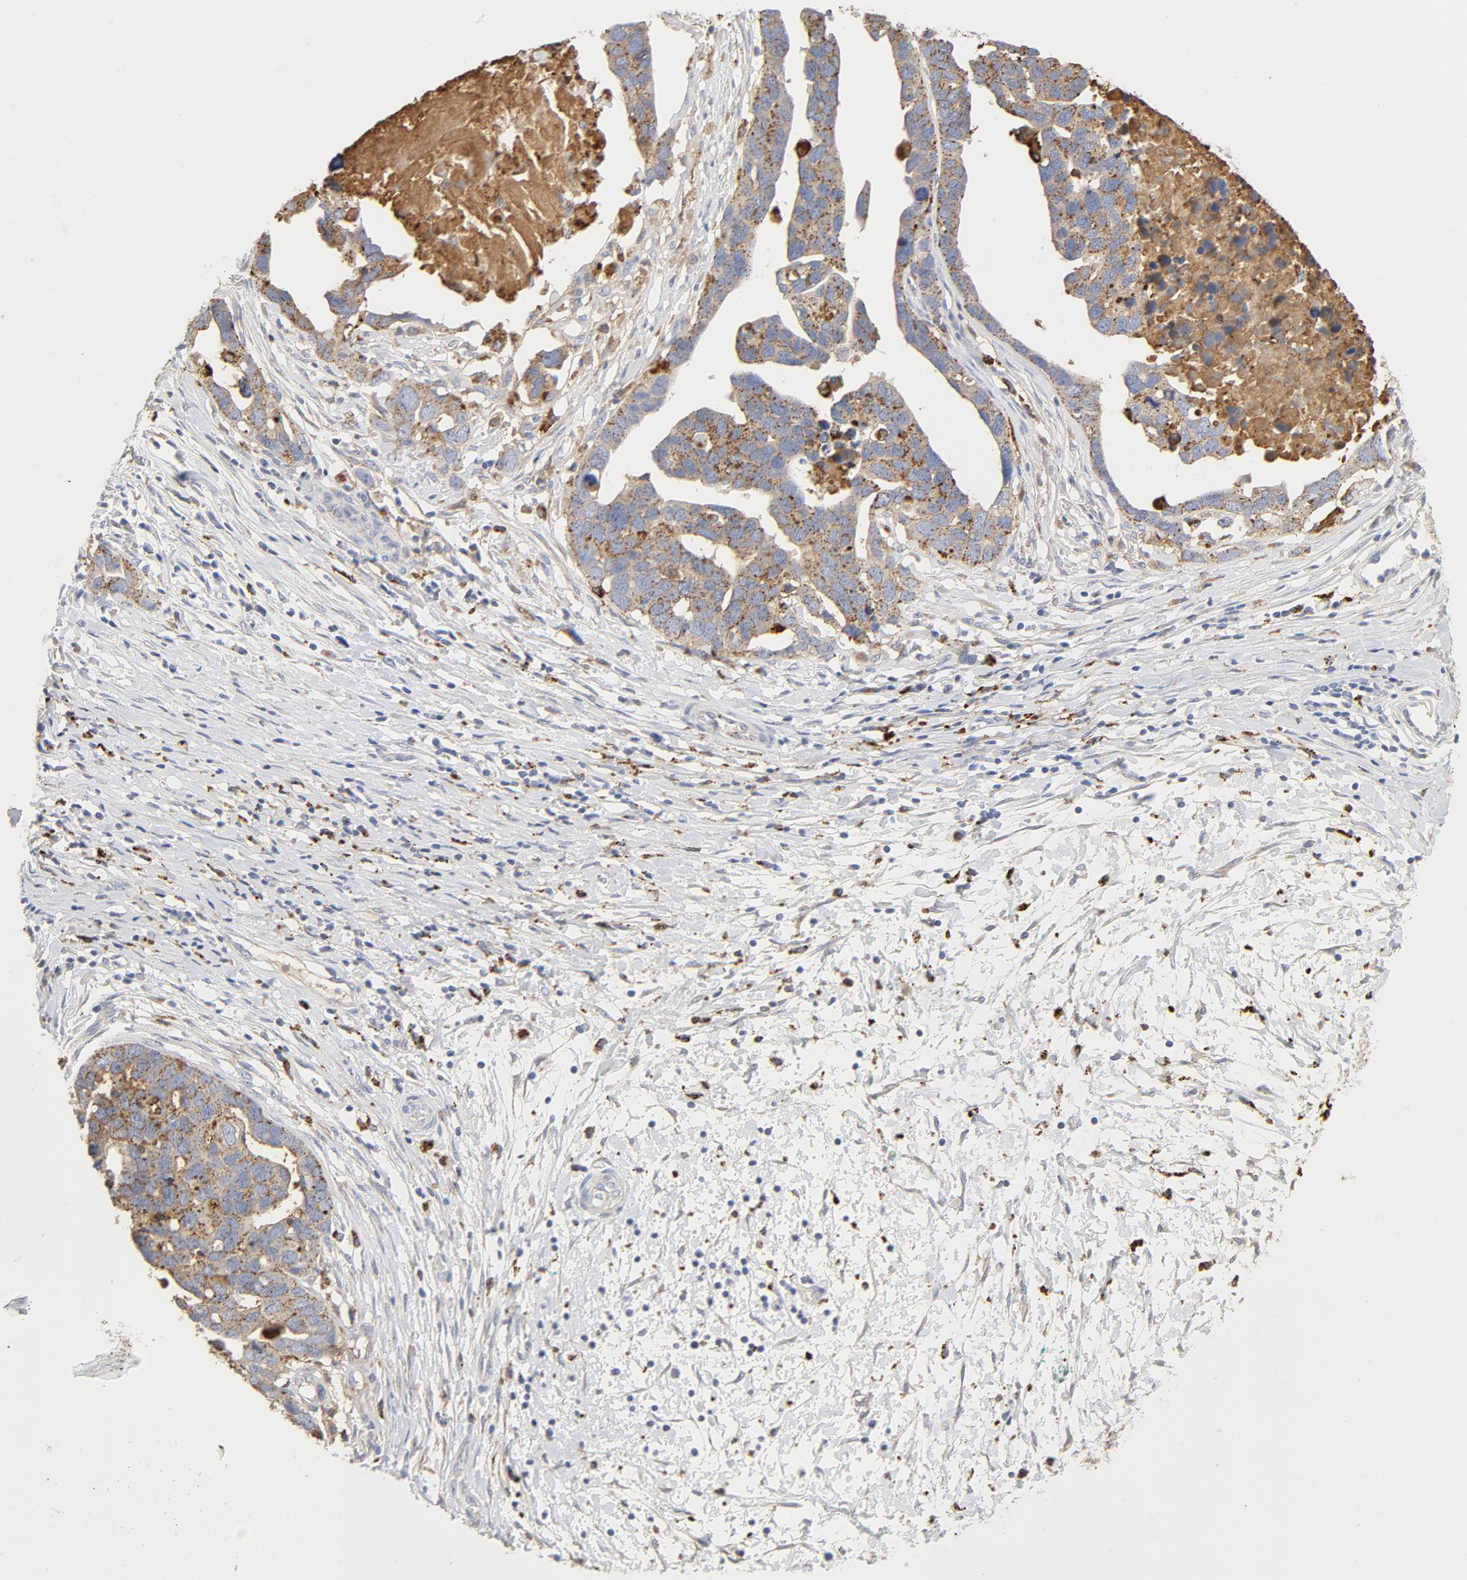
{"staining": {"intensity": "moderate", "quantity": ">75%", "location": "cytoplasmic/membranous"}, "tissue": "ovarian cancer", "cell_type": "Tumor cells", "image_type": "cancer", "snomed": [{"axis": "morphology", "description": "Cystadenocarcinoma, serous, NOS"}, {"axis": "topography", "description": "Ovary"}], "caption": "Immunohistochemical staining of ovarian cancer (serous cystadenocarcinoma) displays medium levels of moderate cytoplasmic/membranous staining in approximately >75% of tumor cells. The protein of interest is stained brown, and the nuclei are stained in blue (DAB (3,3'-diaminobenzidine) IHC with brightfield microscopy, high magnification).", "gene": "MAGEB17", "patient": {"sex": "female", "age": 54}}